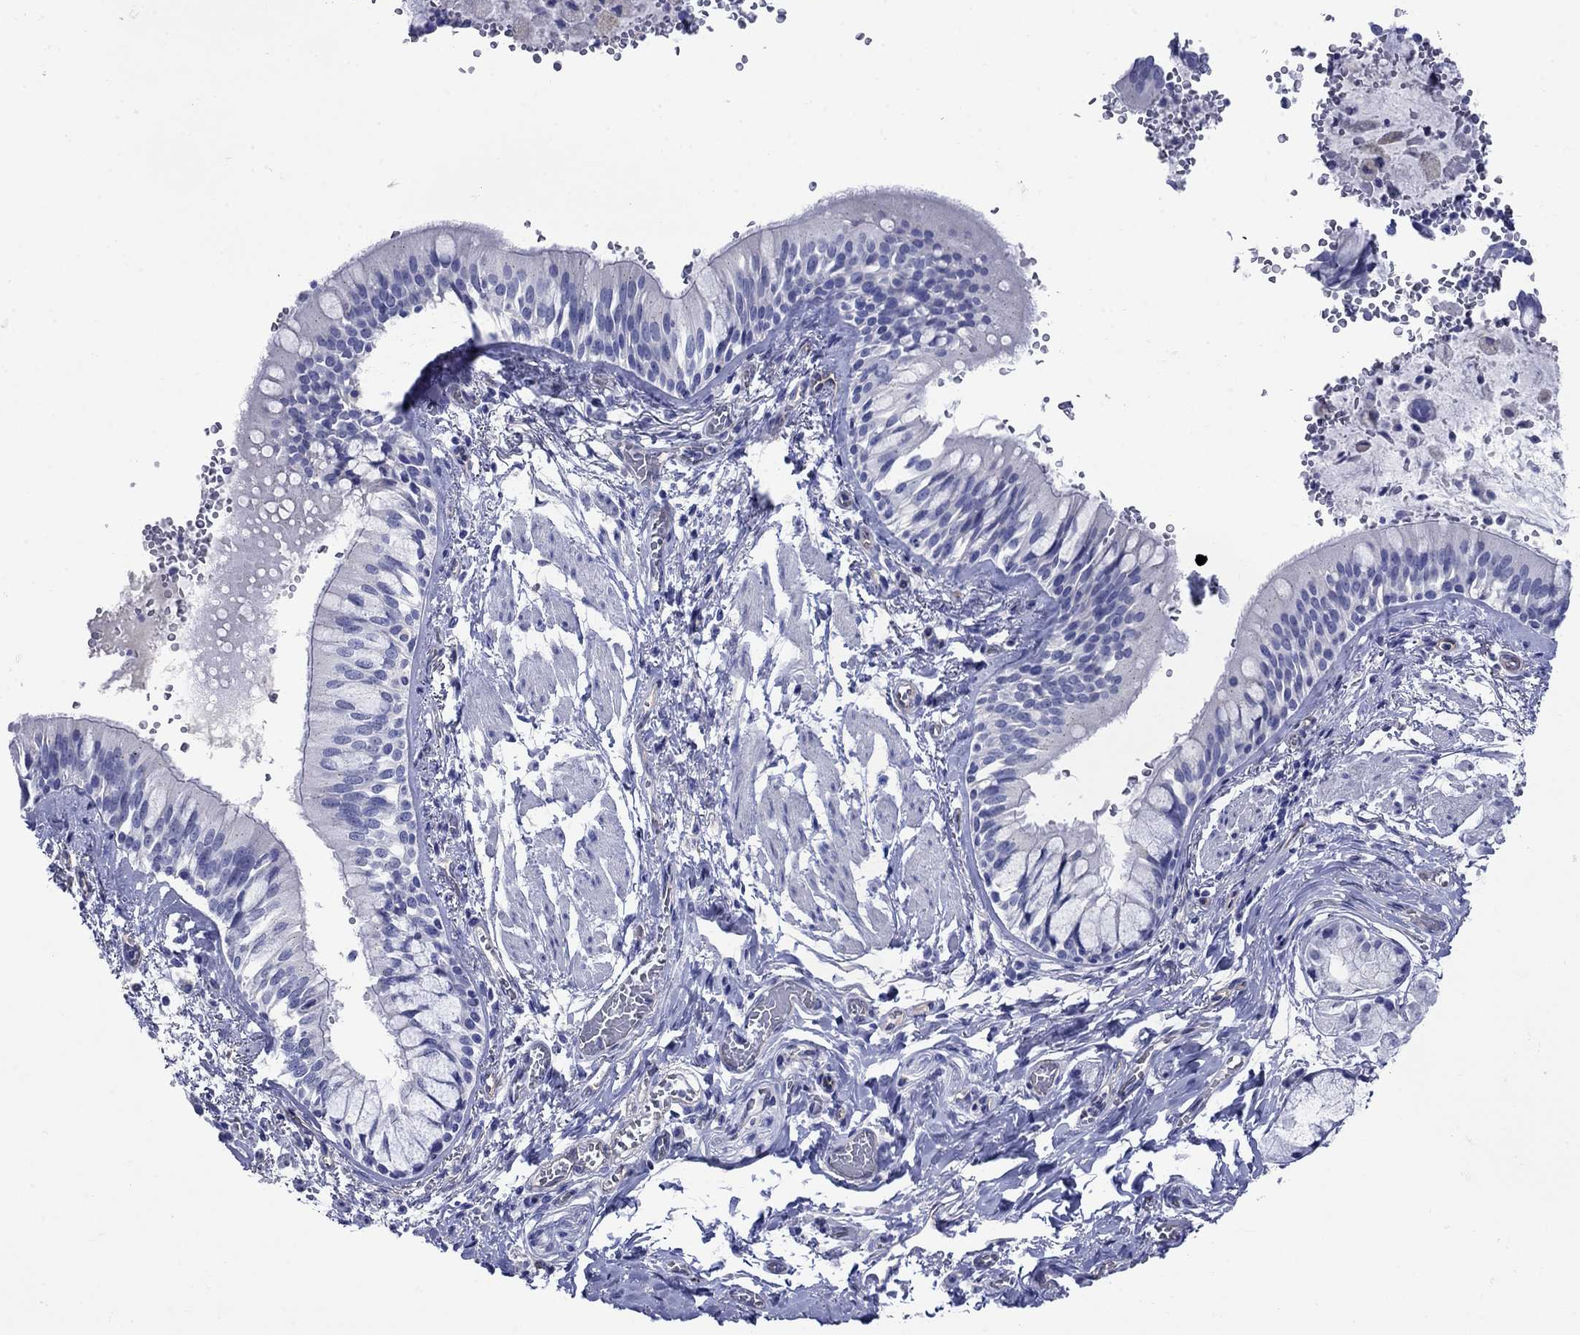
{"staining": {"intensity": "negative", "quantity": "none", "location": "none"}, "tissue": "bronchus", "cell_type": "Respiratory epithelial cells", "image_type": "normal", "snomed": [{"axis": "morphology", "description": "Normal tissue, NOS"}, {"axis": "topography", "description": "Bronchus"}, {"axis": "topography", "description": "Lung"}], "caption": "DAB immunohistochemical staining of unremarkable bronchus displays no significant expression in respiratory epithelial cells. (Brightfield microscopy of DAB immunohistochemistry at high magnification).", "gene": "SMCP", "patient": {"sex": "female", "age": 57}}